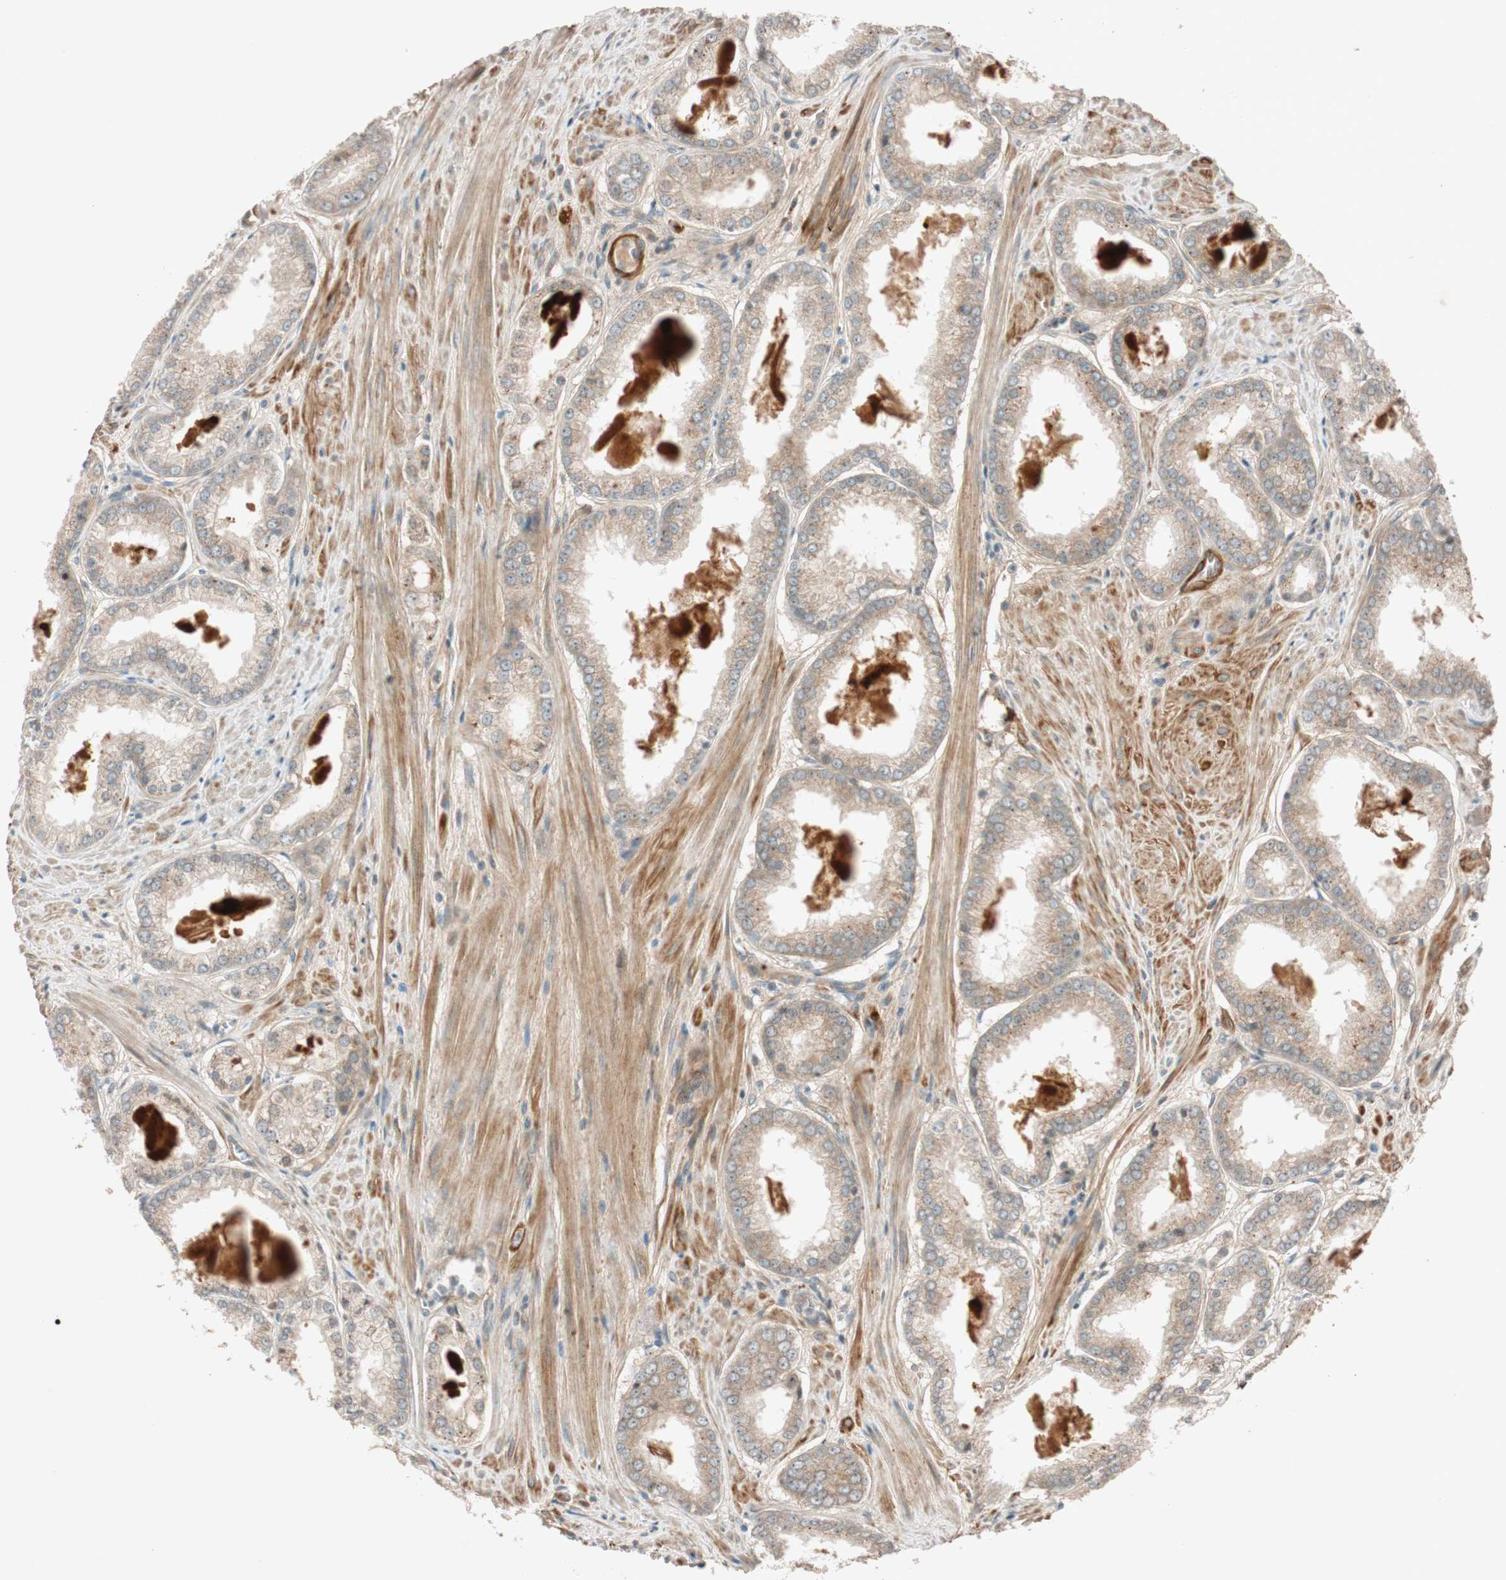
{"staining": {"intensity": "weak", "quantity": ">75%", "location": "cytoplasmic/membranous"}, "tissue": "prostate cancer", "cell_type": "Tumor cells", "image_type": "cancer", "snomed": [{"axis": "morphology", "description": "Adenocarcinoma, Low grade"}, {"axis": "topography", "description": "Prostate"}], "caption": "A low amount of weak cytoplasmic/membranous staining is identified in about >75% of tumor cells in prostate cancer tissue.", "gene": "EPHA6", "patient": {"sex": "male", "age": 64}}